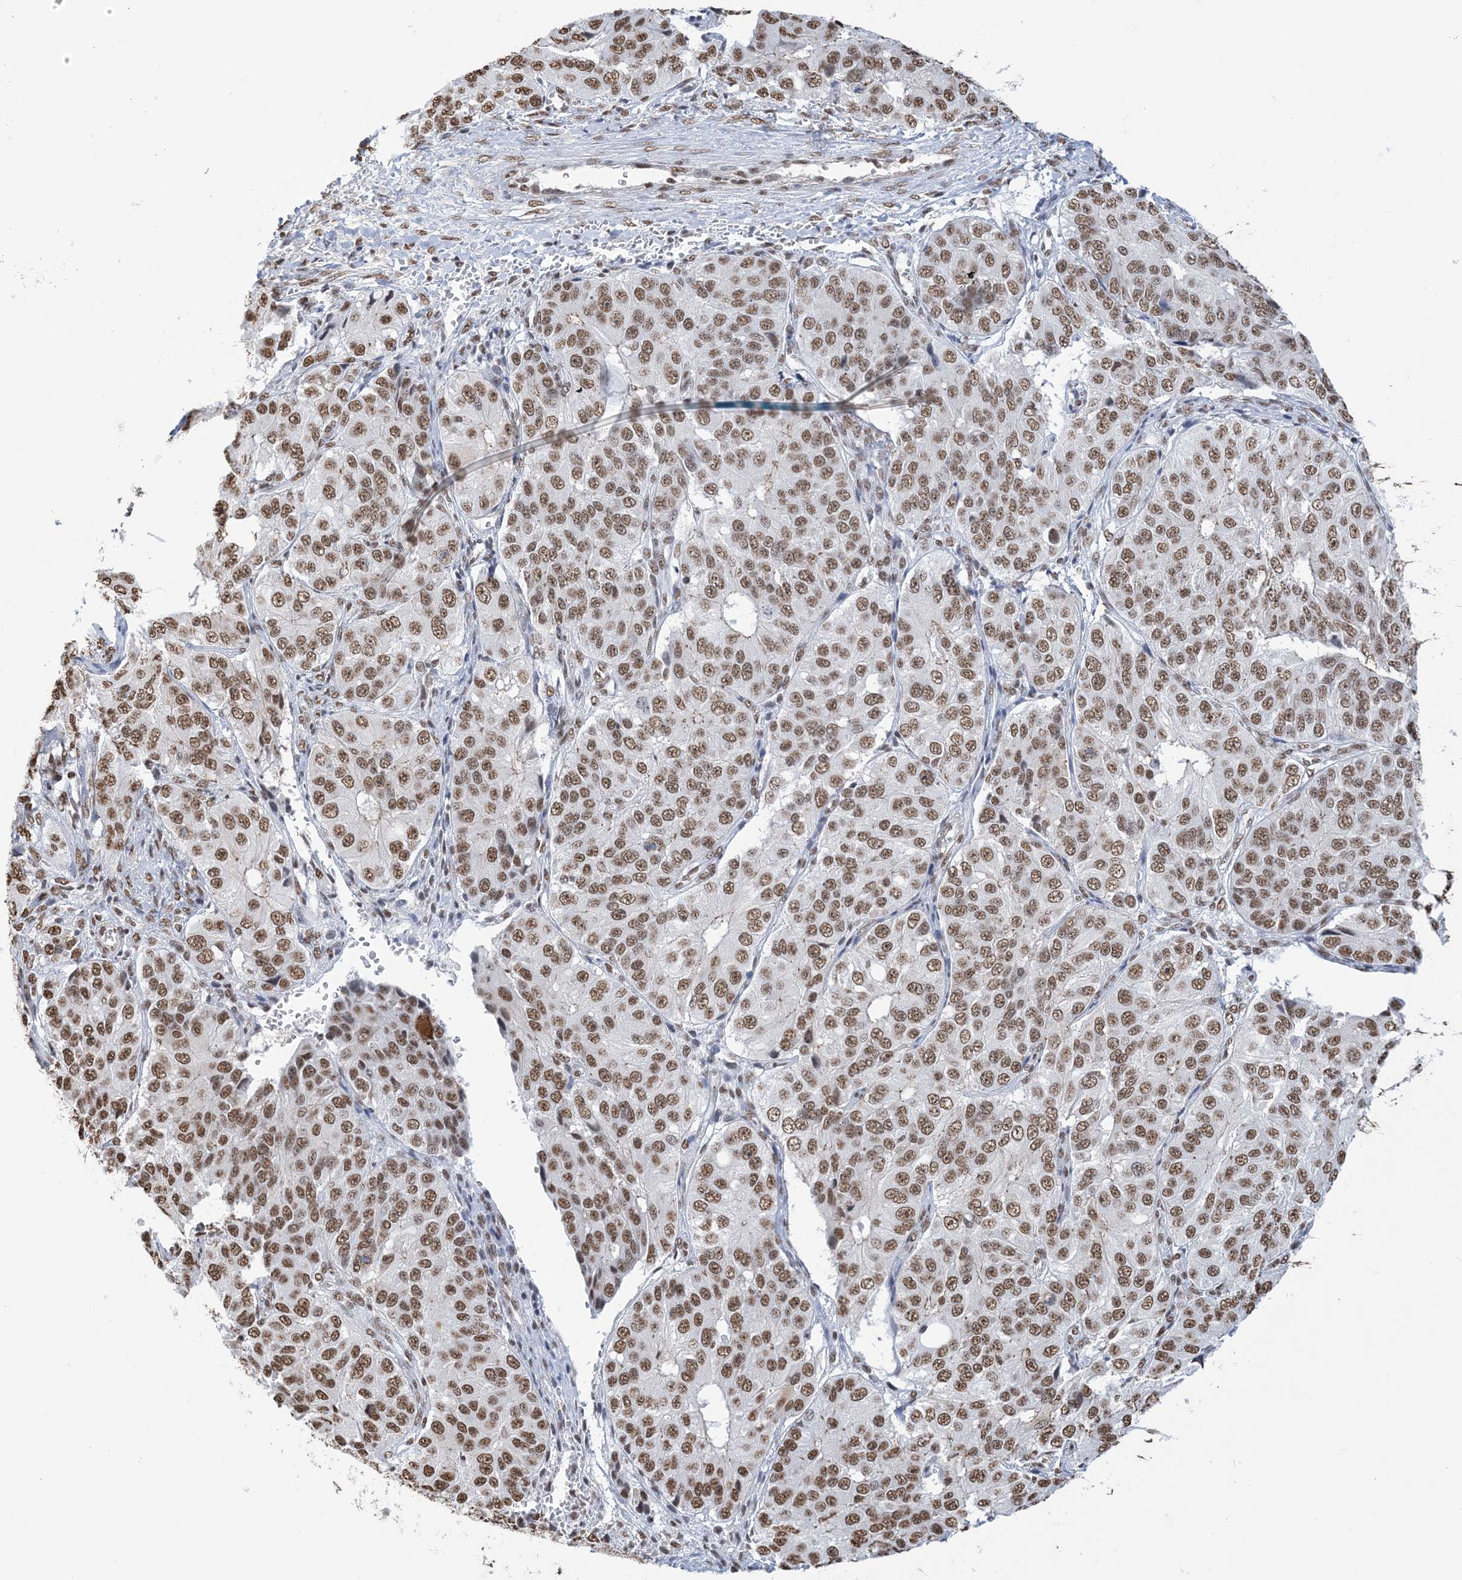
{"staining": {"intensity": "moderate", "quantity": ">75%", "location": "nuclear"}, "tissue": "ovarian cancer", "cell_type": "Tumor cells", "image_type": "cancer", "snomed": [{"axis": "morphology", "description": "Carcinoma, endometroid"}, {"axis": "topography", "description": "Ovary"}], "caption": "Immunohistochemistry (IHC) histopathology image of ovarian cancer stained for a protein (brown), which displays medium levels of moderate nuclear positivity in about >75% of tumor cells.", "gene": "ZNF792", "patient": {"sex": "female", "age": 51}}